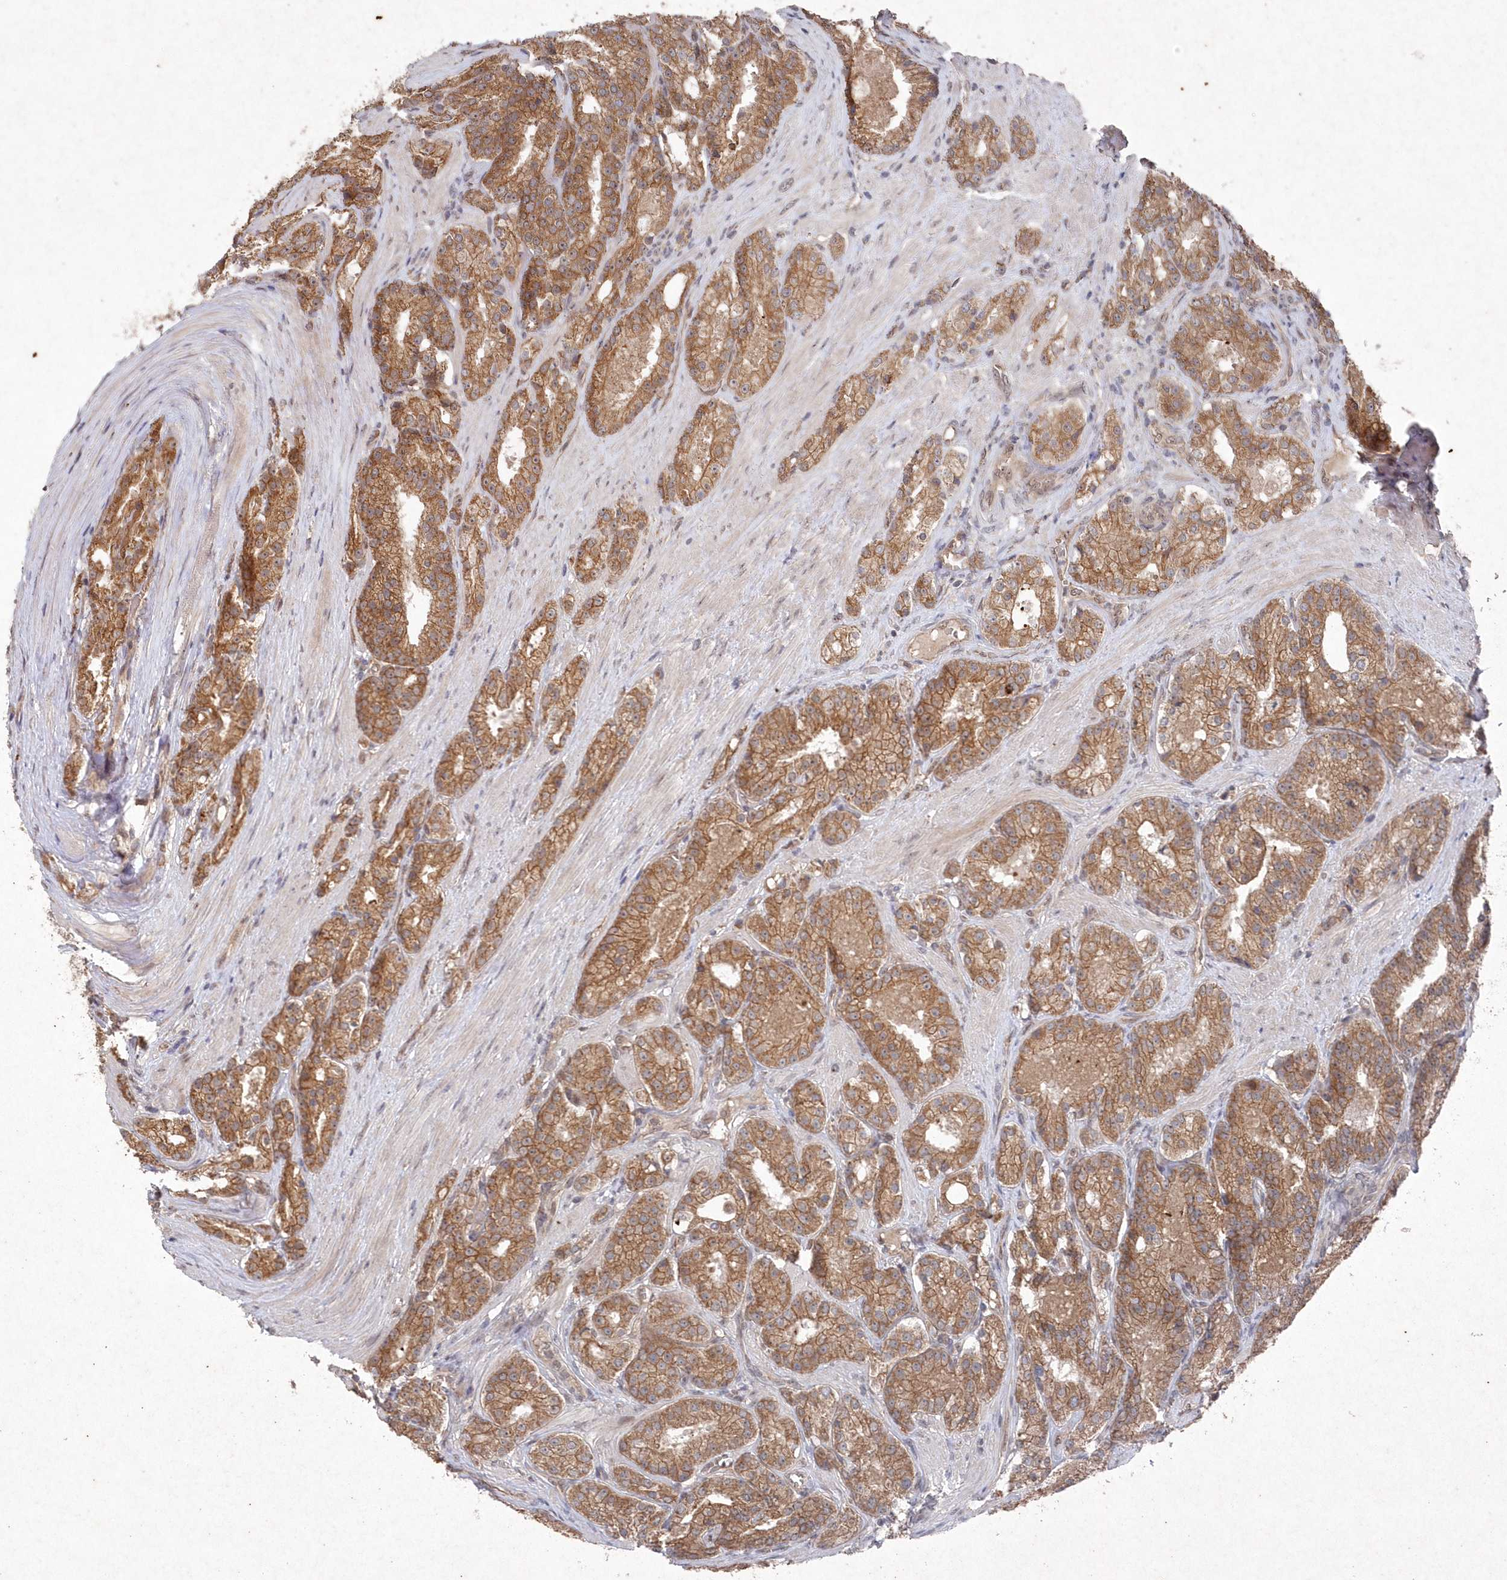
{"staining": {"intensity": "moderate", "quantity": ">75%", "location": "cytoplasmic/membranous"}, "tissue": "prostate cancer", "cell_type": "Tumor cells", "image_type": "cancer", "snomed": [{"axis": "morphology", "description": "Adenocarcinoma, High grade"}, {"axis": "topography", "description": "Prostate"}], "caption": "This histopathology image demonstrates IHC staining of prostate cancer (adenocarcinoma (high-grade)), with medium moderate cytoplasmic/membranous positivity in approximately >75% of tumor cells.", "gene": "VSIG2", "patient": {"sex": "male", "age": 60}}